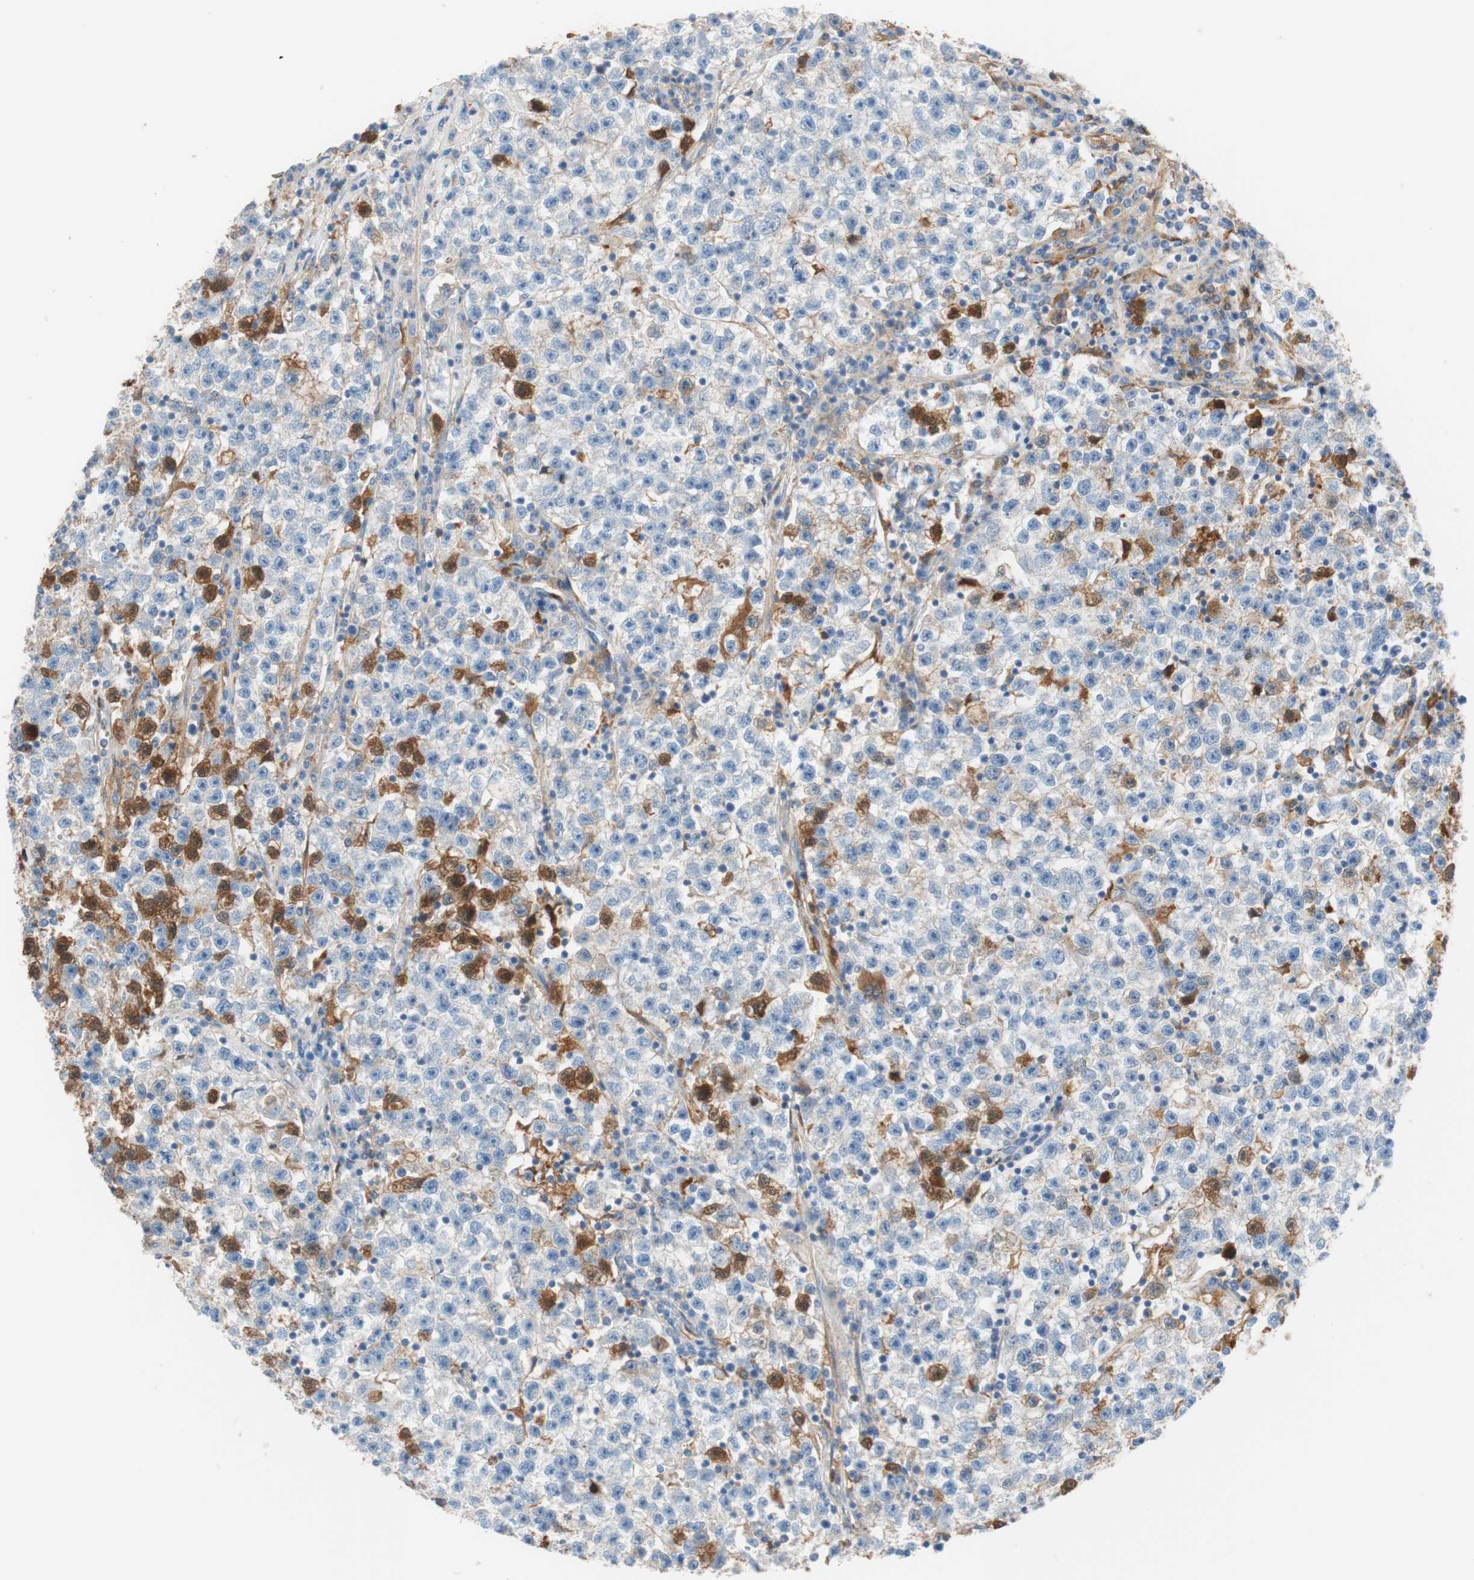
{"staining": {"intensity": "moderate", "quantity": "<25%", "location": "cytoplasmic/membranous"}, "tissue": "testis cancer", "cell_type": "Tumor cells", "image_type": "cancer", "snomed": [{"axis": "morphology", "description": "Seminoma, NOS"}, {"axis": "topography", "description": "Testis"}], "caption": "DAB (3,3'-diaminobenzidine) immunohistochemical staining of testis cancer (seminoma) reveals moderate cytoplasmic/membranous protein expression in approximately <25% of tumor cells.", "gene": "RBP4", "patient": {"sex": "male", "age": 22}}